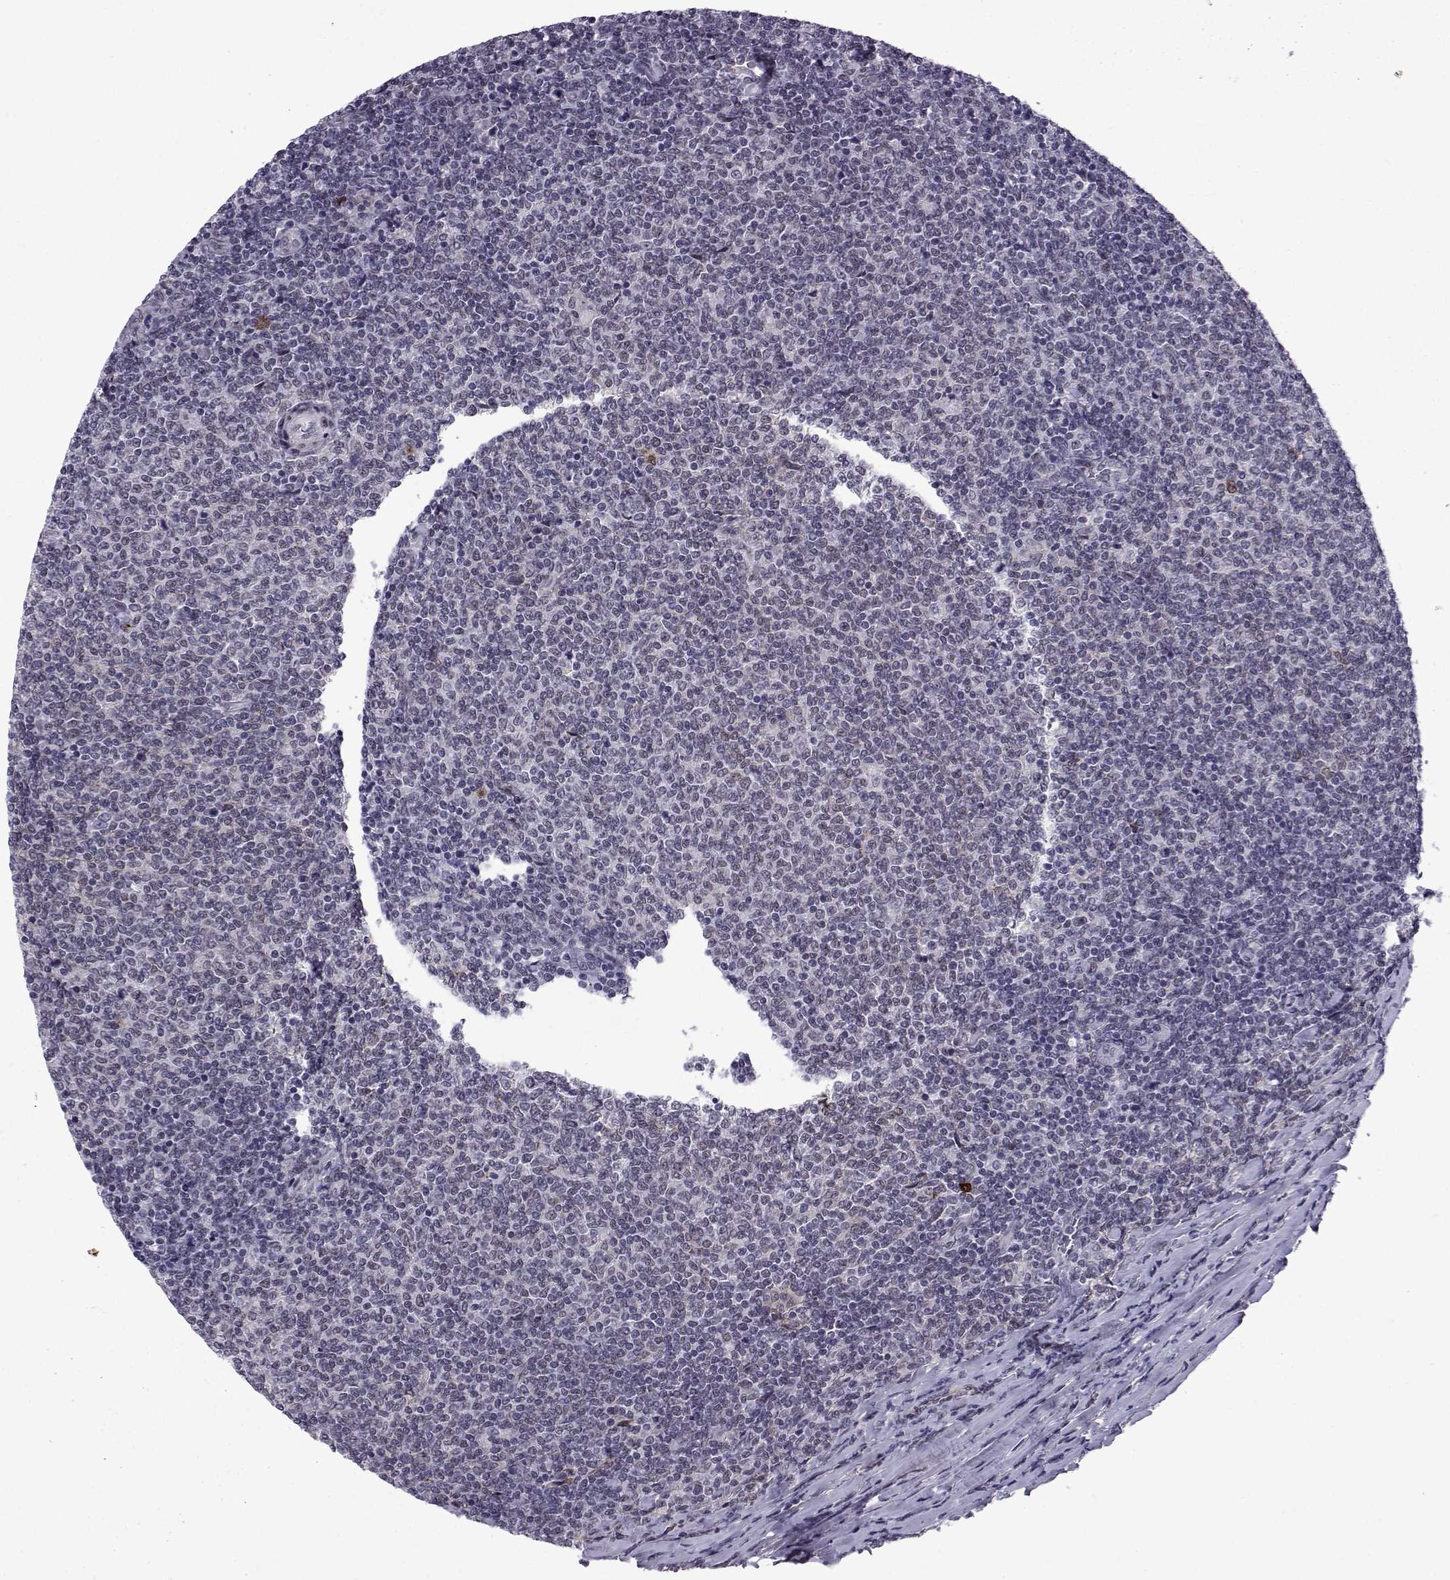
{"staining": {"intensity": "negative", "quantity": "none", "location": "none"}, "tissue": "lymphoma", "cell_type": "Tumor cells", "image_type": "cancer", "snomed": [{"axis": "morphology", "description": "Malignant lymphoma, non-Hodgkin's type, Low grade"}, {"axis": "topography", "description": "Lymph node"}], "caption": "An image of human low-grade malignant lymphoma, non-Hodgkin's type is negative for staining in tumor cells.", "gene": "RBM24", "patient": {"sex": "male", "age": 52}}